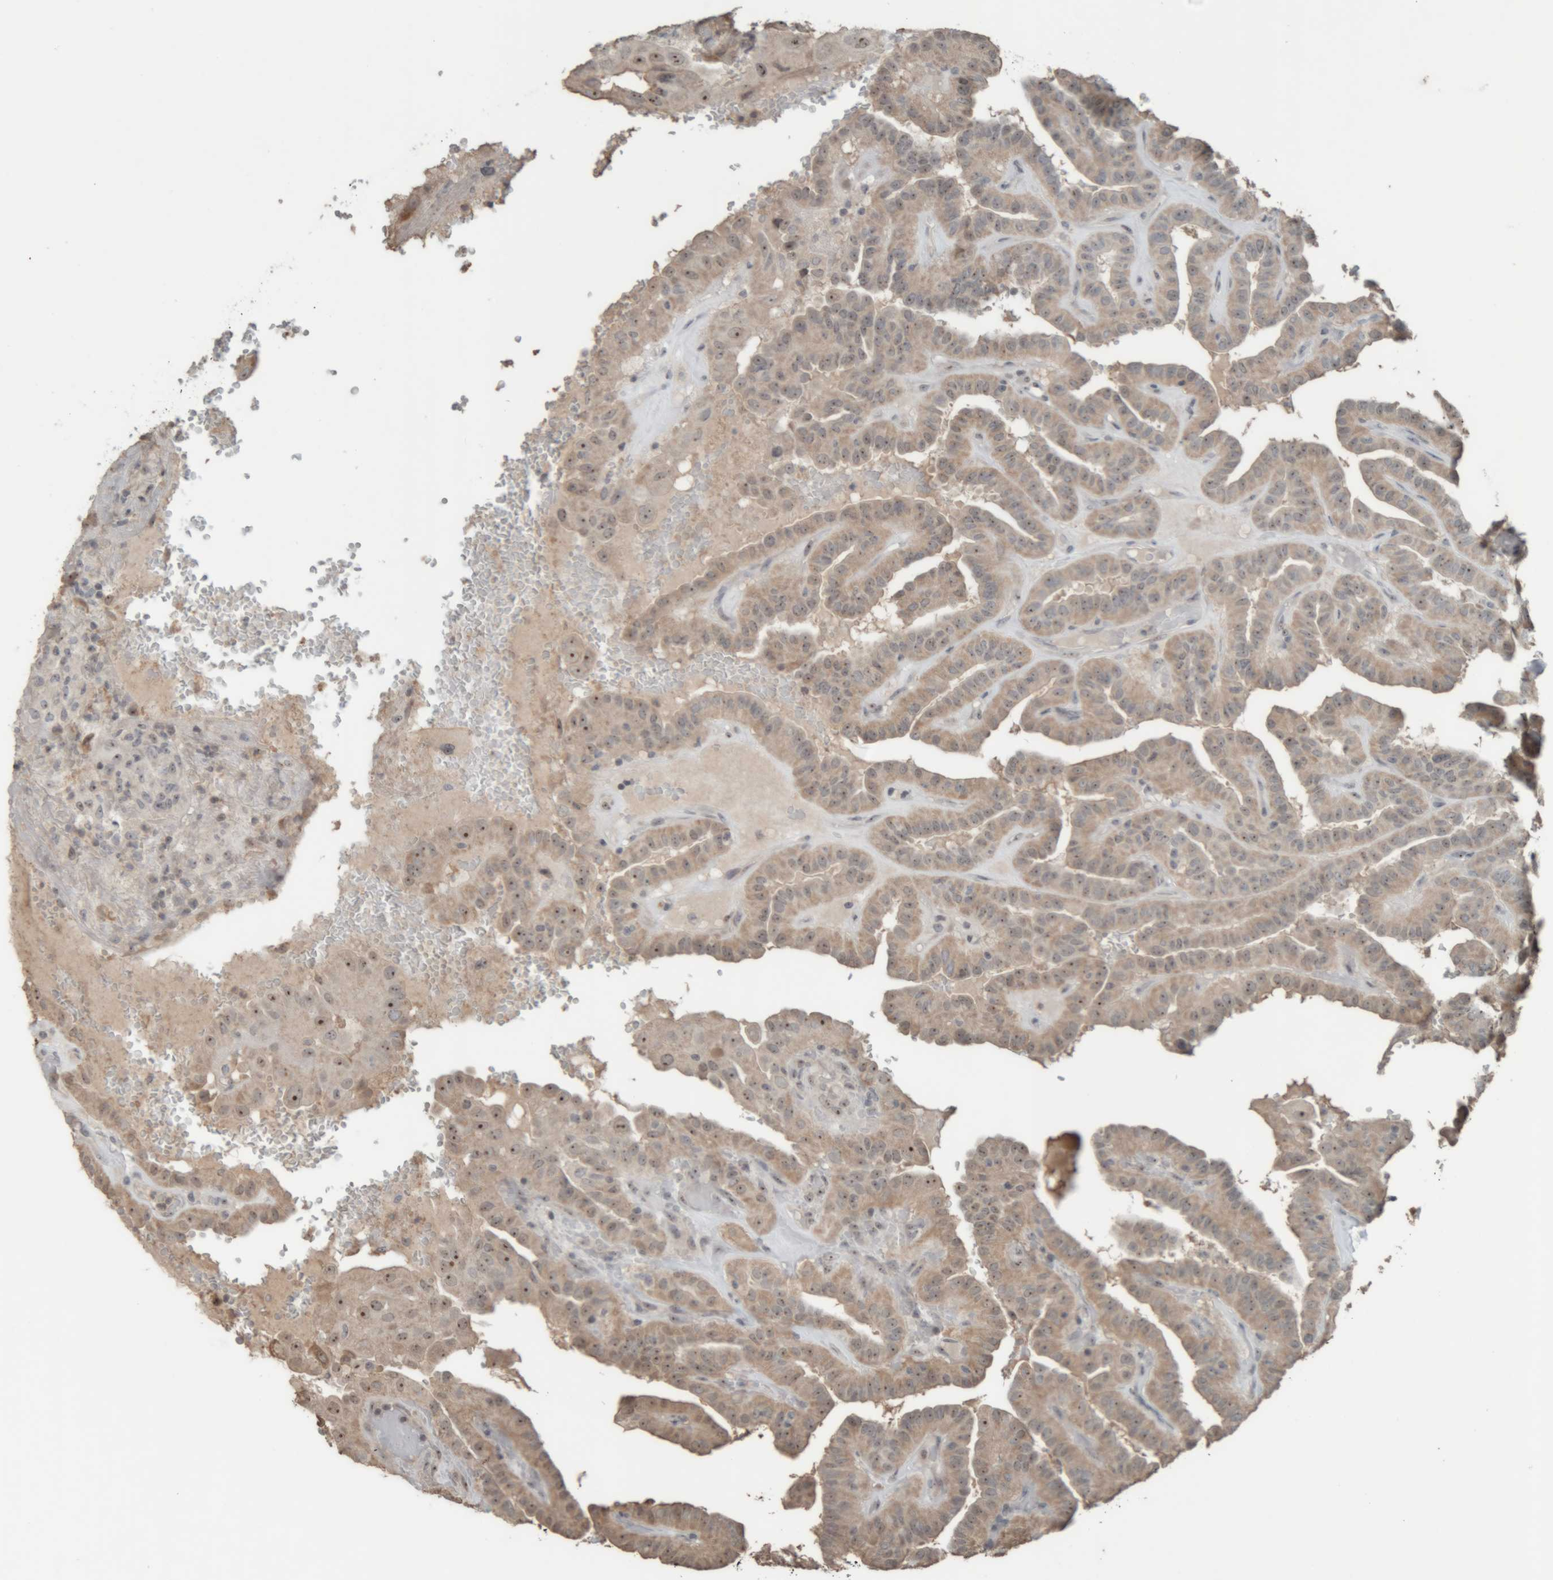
{"staining": {"intensity": "weak", "quantity": ">75%", "location": "cytoplasmic/membranous,nuclear"}, "tissue": "thyroid cancer", "cell_type": "Tumor cells", "image_type": "cancer", "snomed": [{"axis": "morphology", "description": "Papillary adenocarcinoma, NOS"}, {"axis": "topography", "description": "Thyroid gland"}], "caption": "Immunohistochemical staining of human papillary adenocarcinoma (thyroid) exhibits weak cytoplasmic/membranous and nuclear protein staining in about >75% of tumor cells.", "gene": "RPF1", "patient": {"sex": "male", "age": 77}}